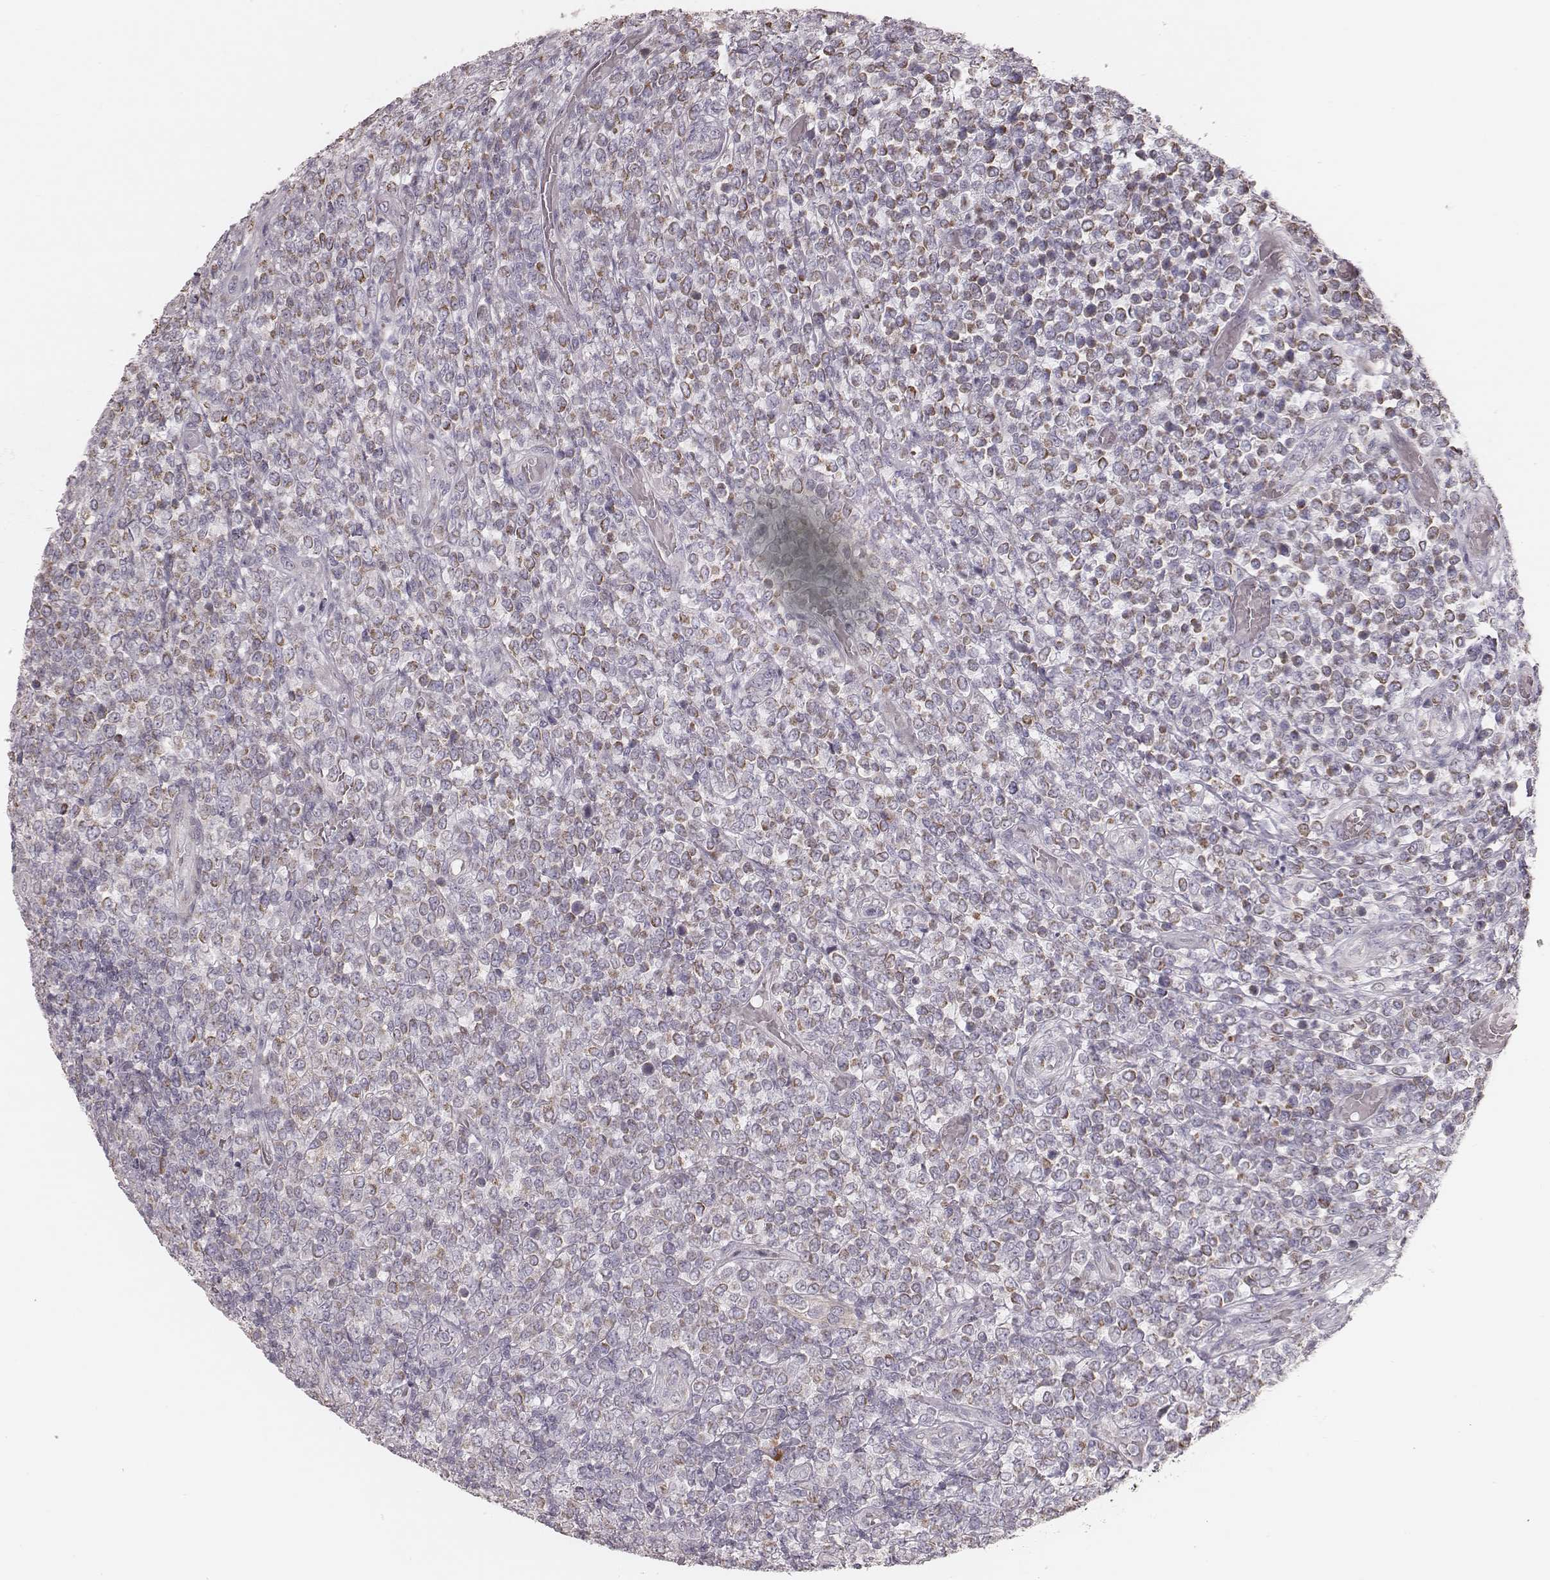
{"staining": {"intensity": "moderate", "quantity": ">75%", "location": "cytoplasmic/membranous"}, "tissue": "lymphoma", "cell_type": "Tumor cells", "image_type": "cancer", "snomed": [{"axis": "morphology", "description": "Malignant lymphoma, non-Hodgkin's type, High grade"}, {"axis": "topography", "description": "Soft tissue"}], "caption": "The micrograph displays a brown stain indicating the presence of a protein in the cytoplasmic/membranous of tumor cells in malignant lymphoma, non-Hodgkin's type (high-grade).", "gene": "KIF5C", "patient": {"sex": "female", "age": 56}}